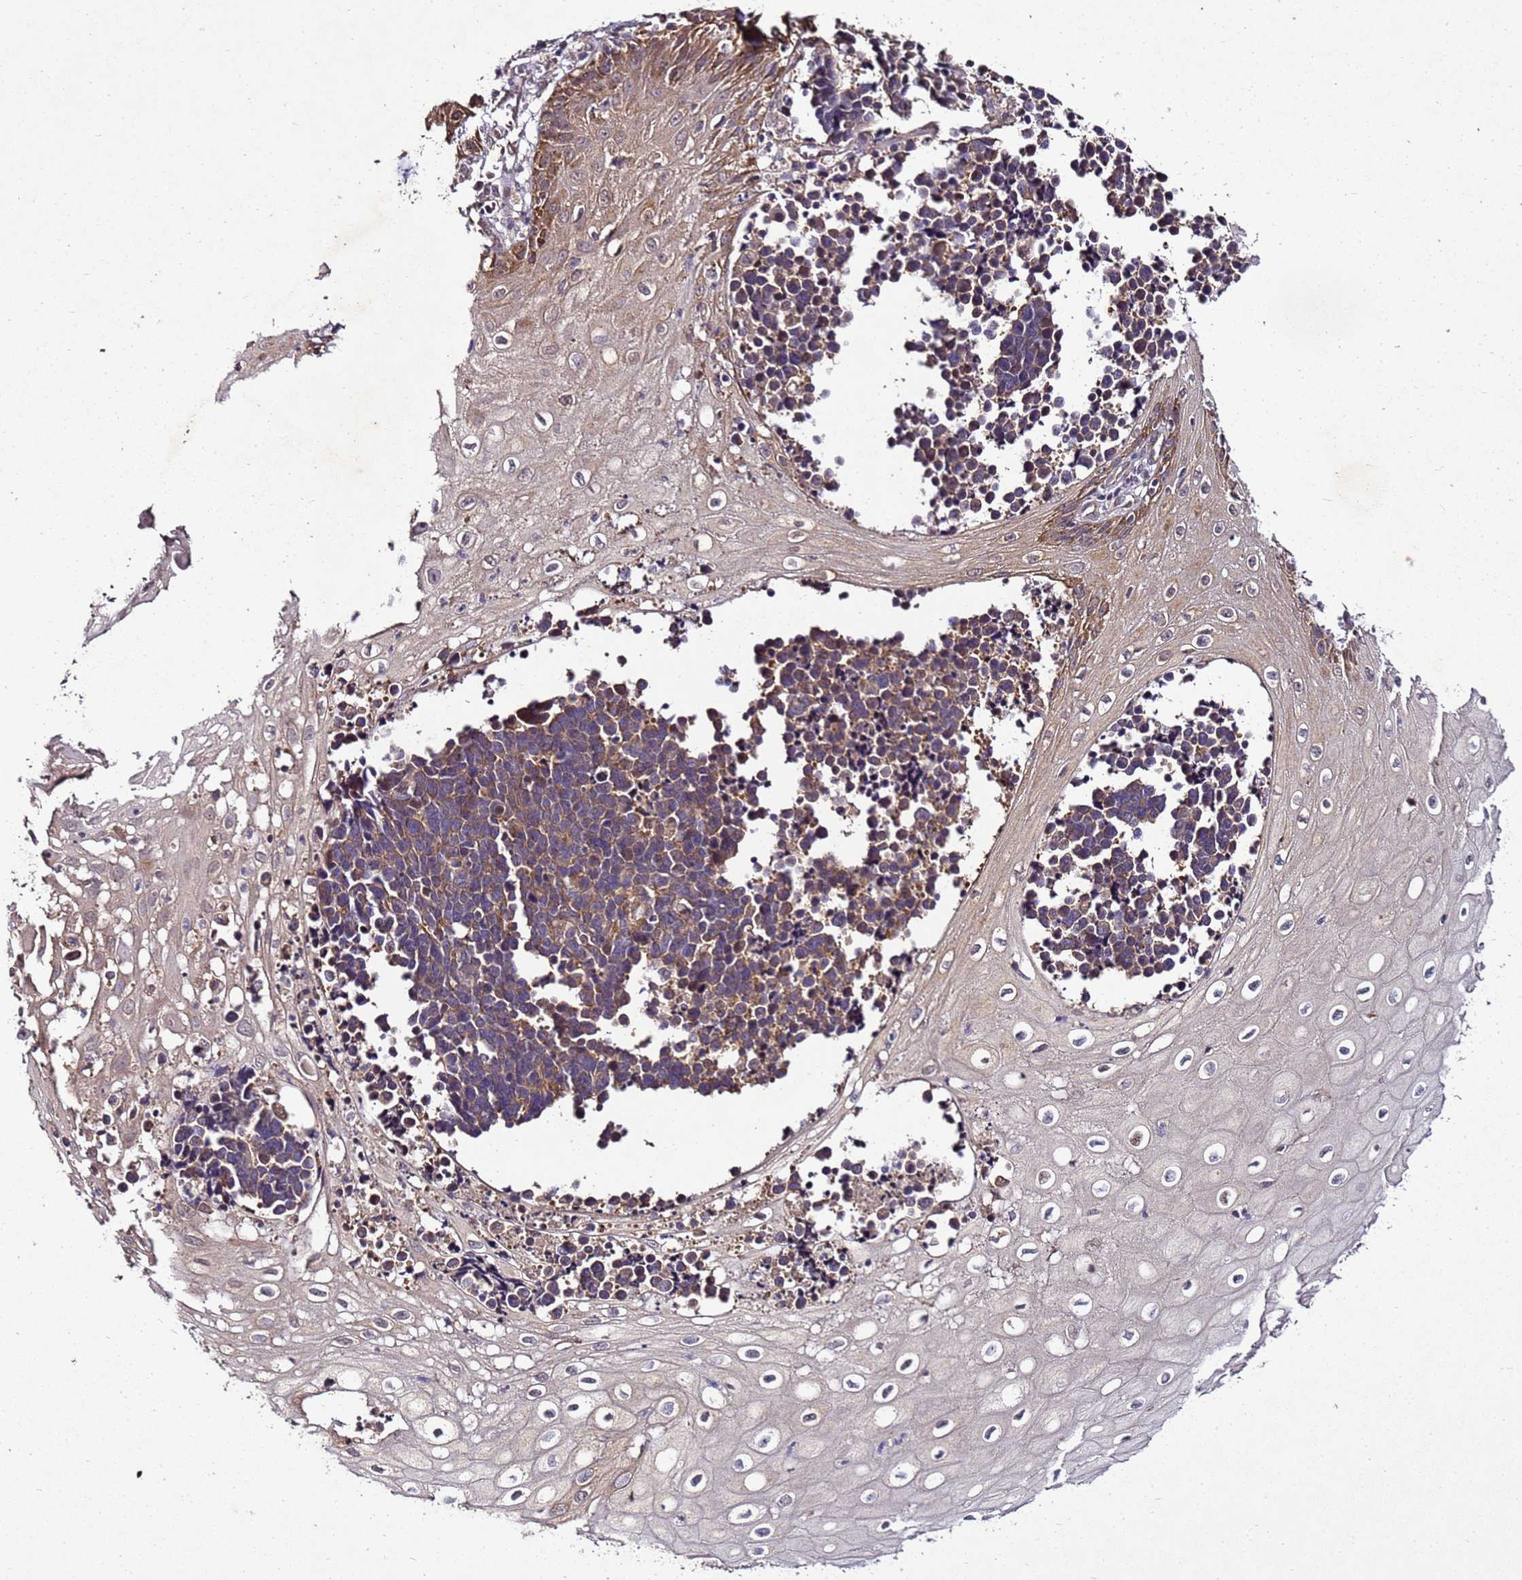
{"staining": {"intensity": "moderate", "quantity": "25%-75%", "location": "cytoplasmic/membranous"}, "tissue": "cervical cancer", "cell_type": "Tumor cells", "image_type": "cancer", "snomed": [{"axis": "morphology", "description": "Normal tissue, NOS"}, {"axis": "morphology", "description": "Squamous cell carcinoma, NOS"}, {"axis": "topography", "description": "Cervix"}], "caption": "This is a micrograph of immunohistochemistry staining of cervical squamous cell carcinoma, which shows moderate positivity in the cytoplasmic/membranous of tumor cells.", "gene": "ANKRD17", "patient": {"sex": "female", "age": 35}}